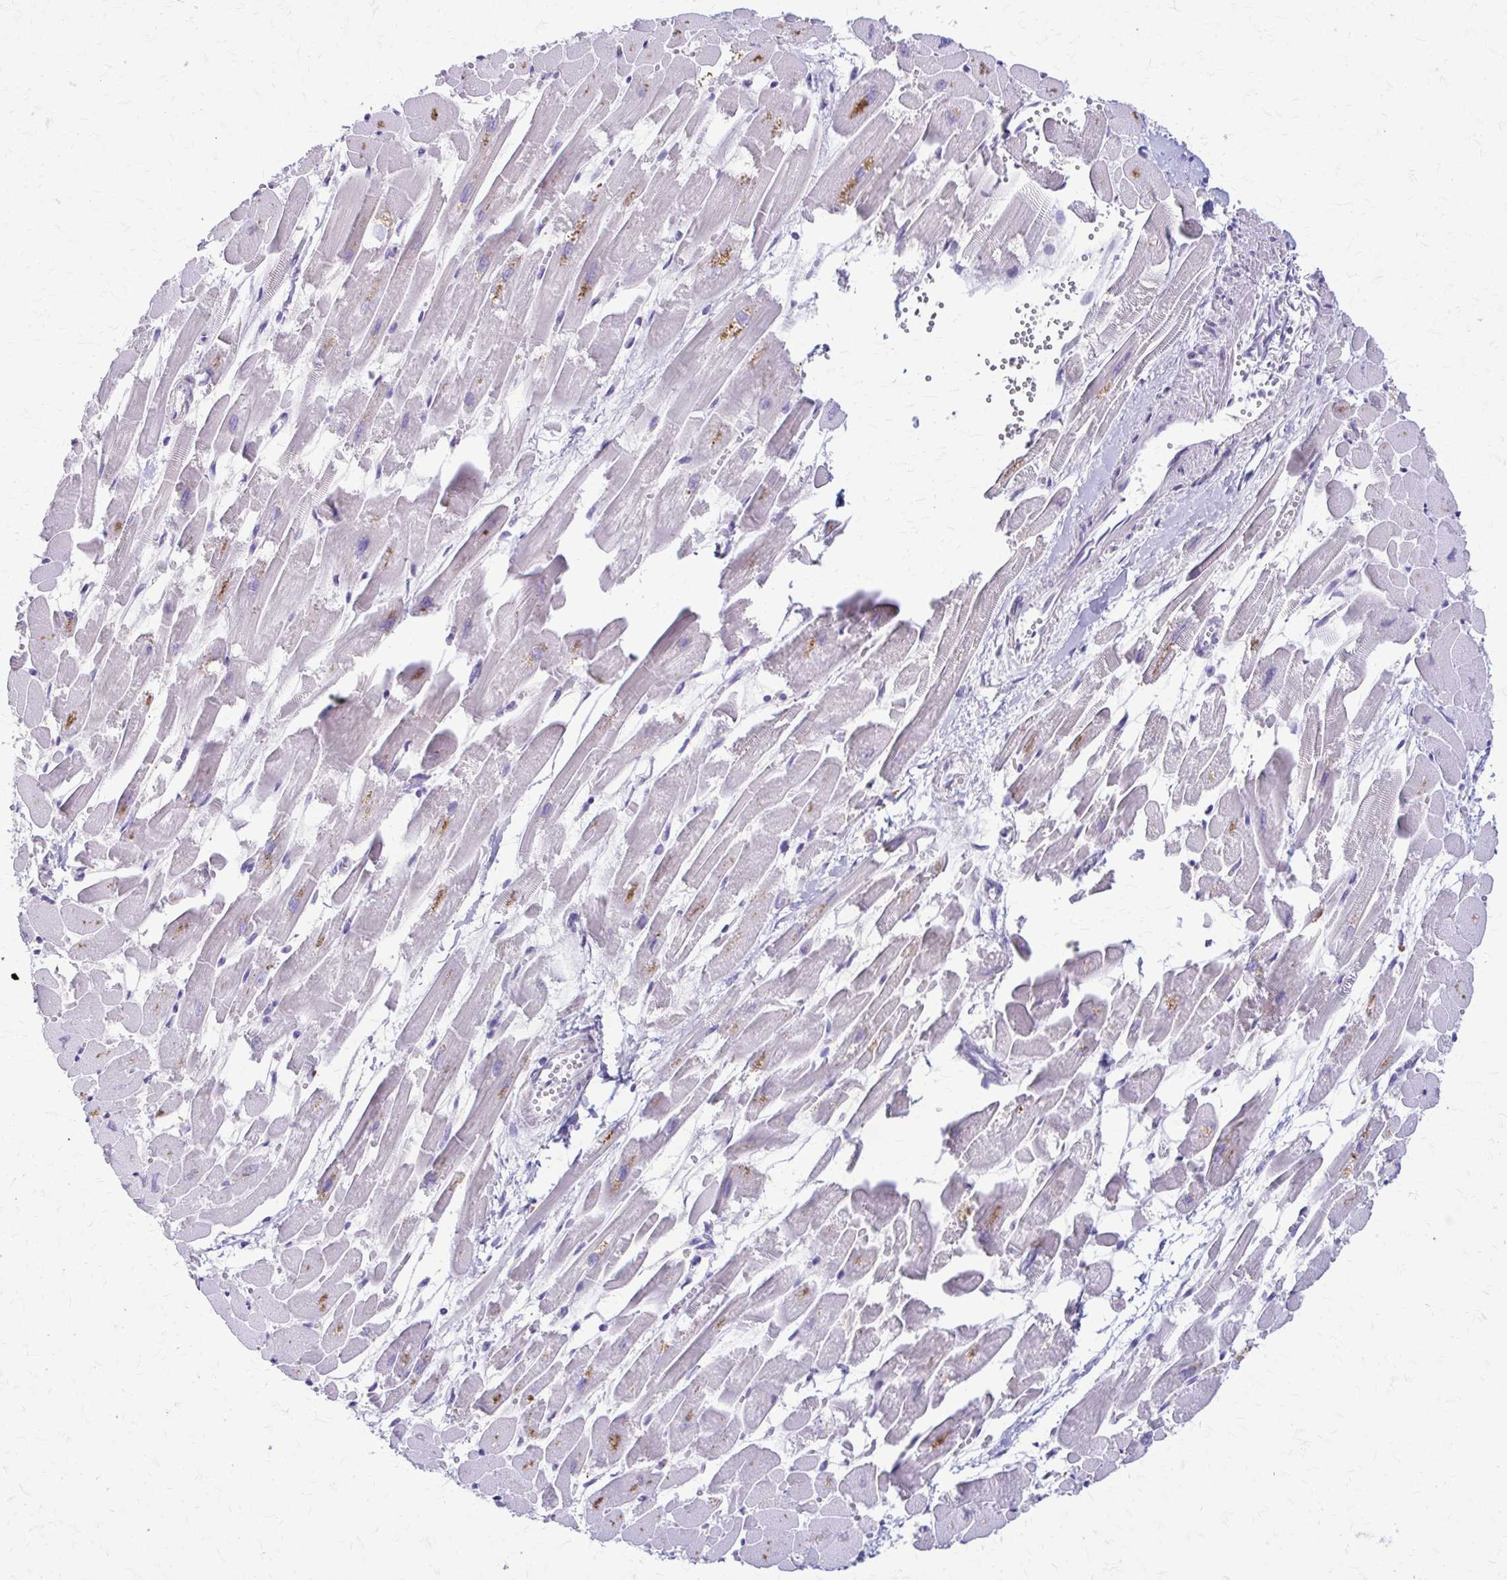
{"staining": {"intensity": "weak", "quantity": "<25%", "location": "cytoplasmic/membranous"}, "tissue": "heart muscle", "cell_type": "Cardiomyocytes", "image_type": "normal", "snomed": [{"axis": "morphology", "description": "Normal tissue, NOS"}, {"axis": "topography", "description": "Heart"}], "caption": "The micrograph exhibits no significant positivity in cardiomyocytes of heart muscle.", "gene": "SAMD13", "patient": {"sex": "female", "age": 52}}